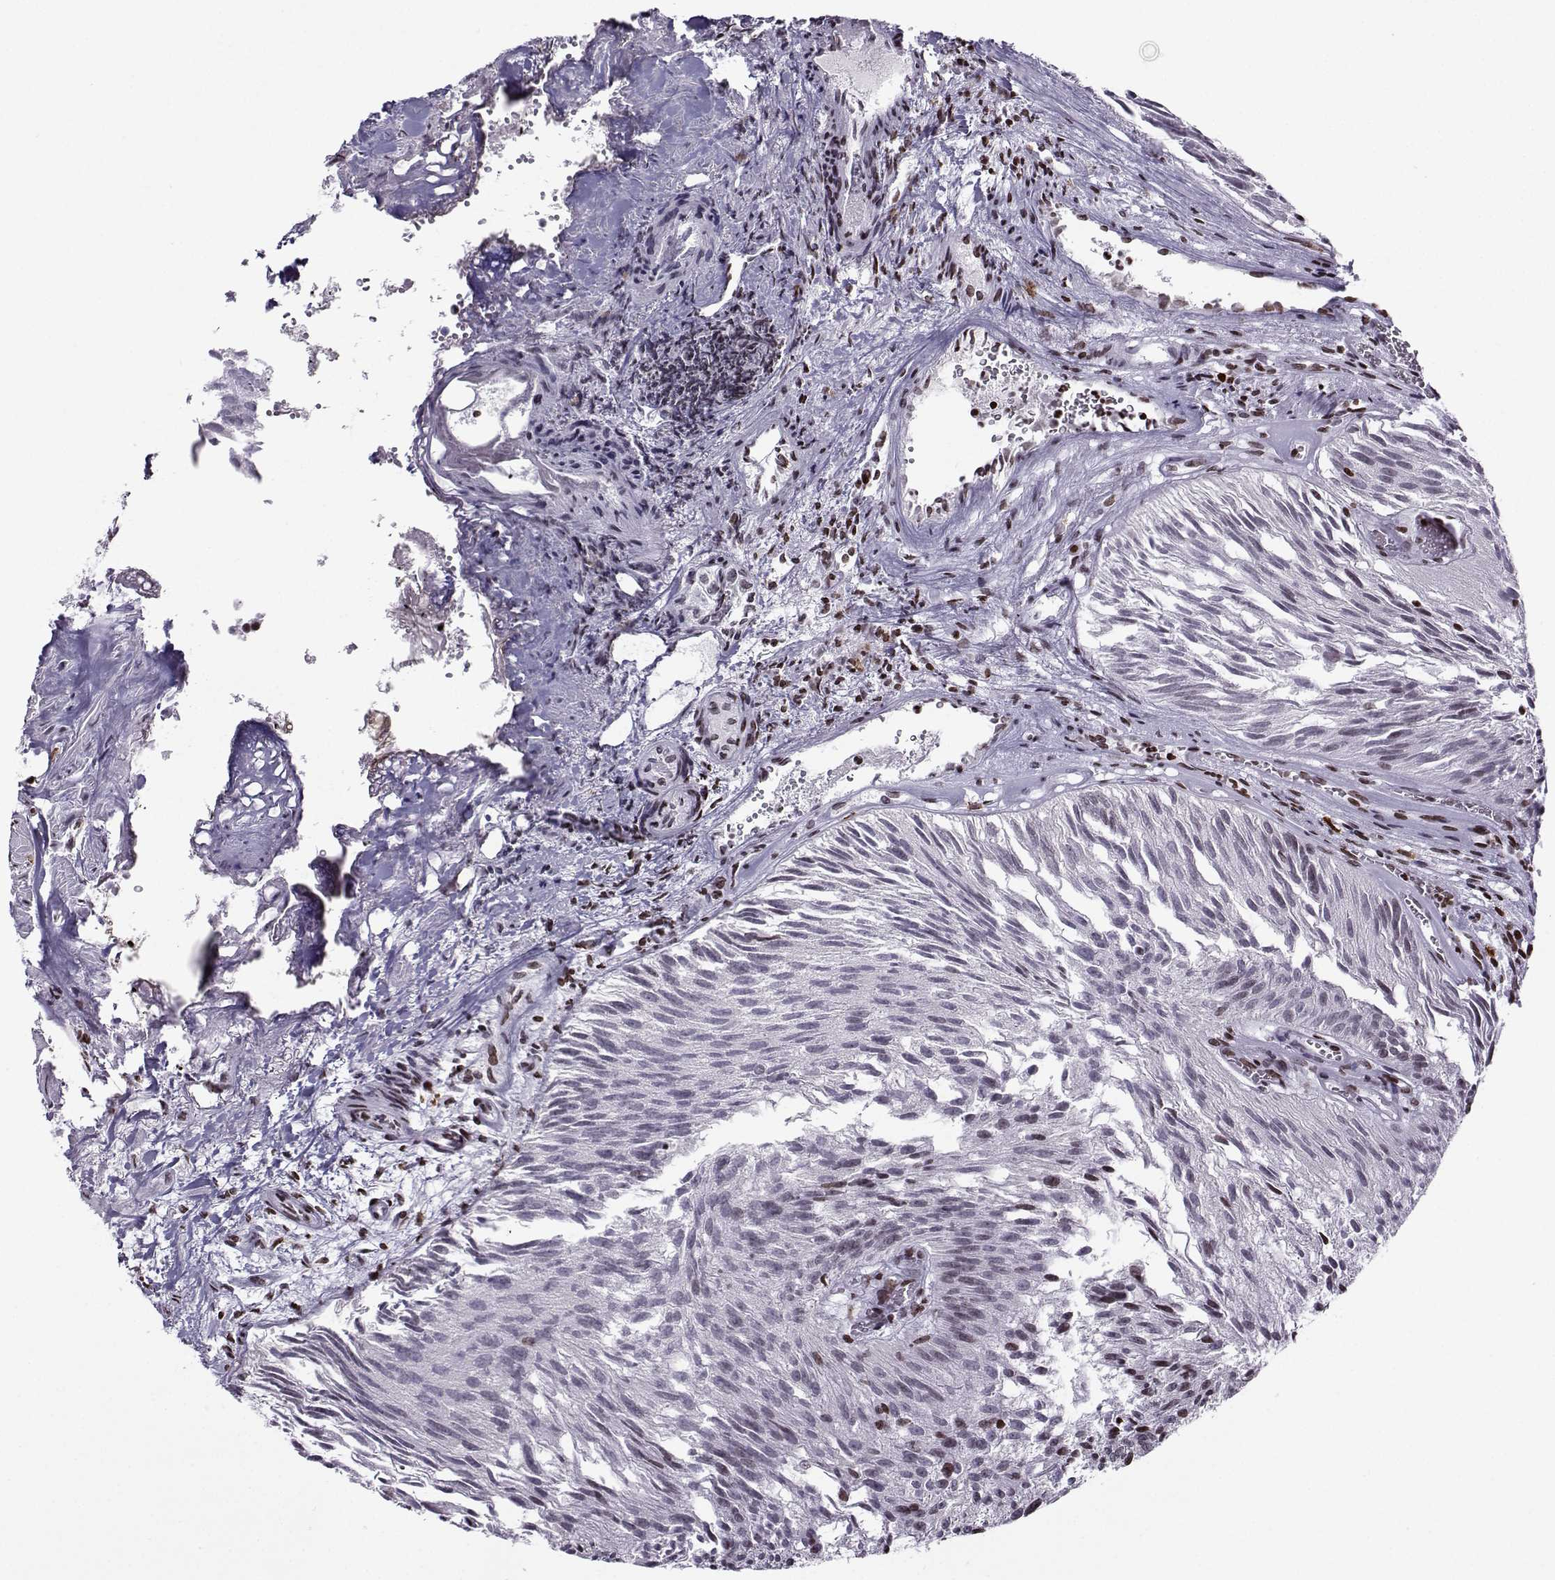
{"staining": {"intensity": "negative", "quantity": "none", "location": "none"}, "tissue": "urothelial cancer", "cell_type": "Tumor cells", "image_type": "cancer", "snomed": [{"axis": "morphology", "description": "Urothelial carcinoma, Low grade"}, {"axis": "topography", "description": "Urinary bladder"}], "caption": "The immunohistochemistry (IHC) micrograph has no significant positivity in tumor cells of low-grade urothelial carcinoma tissue. The staining is performed using DAB (3,3'-diaminobenzidine) brown chromogen with nuclei counter-stained in using hematoxylin.", "gene": "ZNF19", "patient": {"sex": "female", "age": 87}}